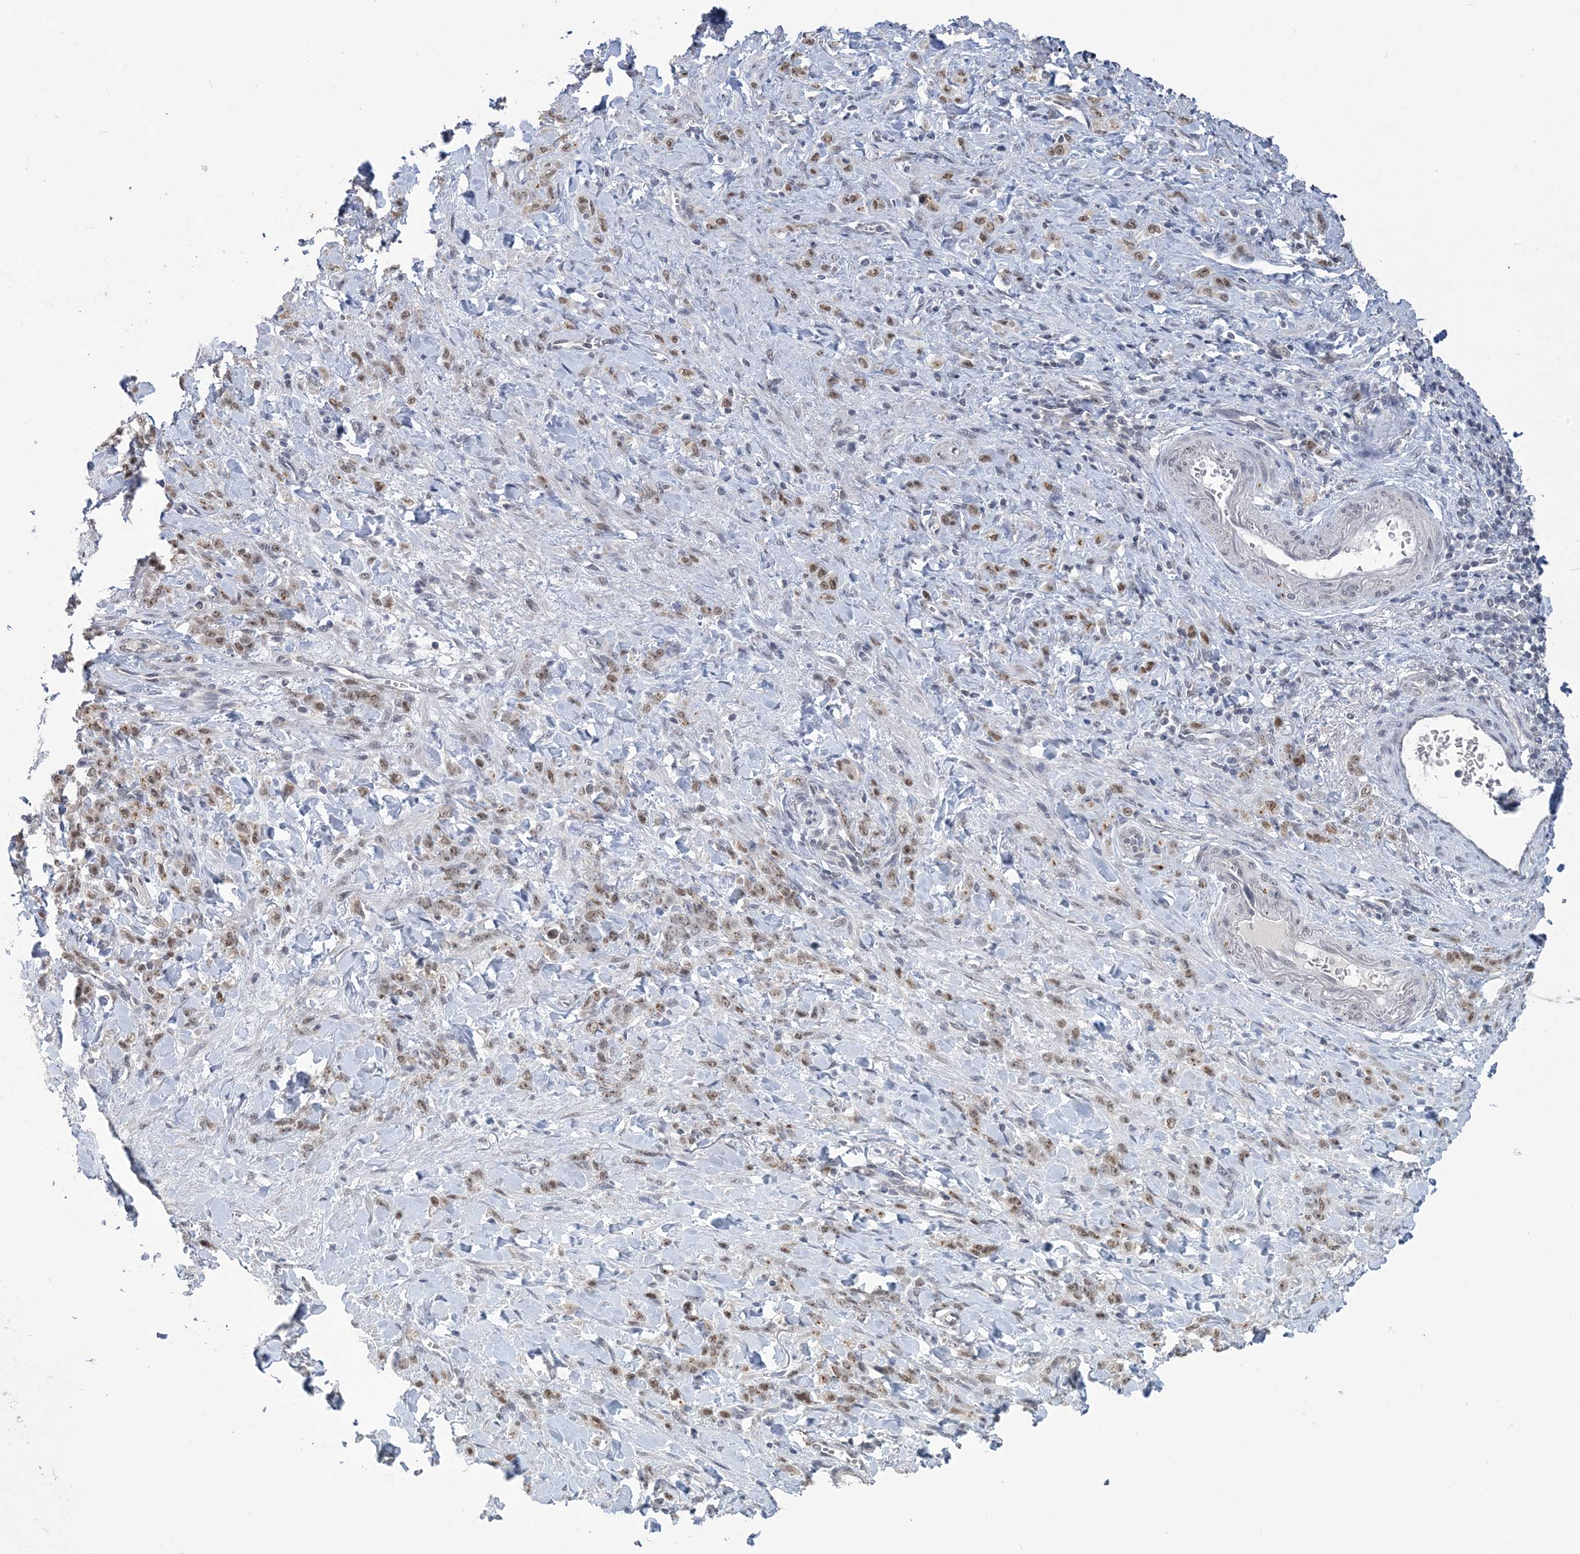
{"staining": {"intensity": "moderate", "quantity": ">75%", "location": "nuclear"}, "tissue": "stomach cancer", "cell_type": "Tumor cells", "image_type": "cancer", "snomed": [{"axis": "morphology", "description": "Normal tissue, NOS"}, {"axis": "morphology", "description": "Adenocarcinoma, NOS"}, {"axis": "topography", "description": "Stomach"}], "caption": "About >75% of tumor cells in human stomach cancer (adenocarcinoma) demonstrate moderate nuclear protein staining as visualized by brown immunohistochemical staining.", "gene": "ZBTB7A", "patient": {"sex": "male", "age": 82}}